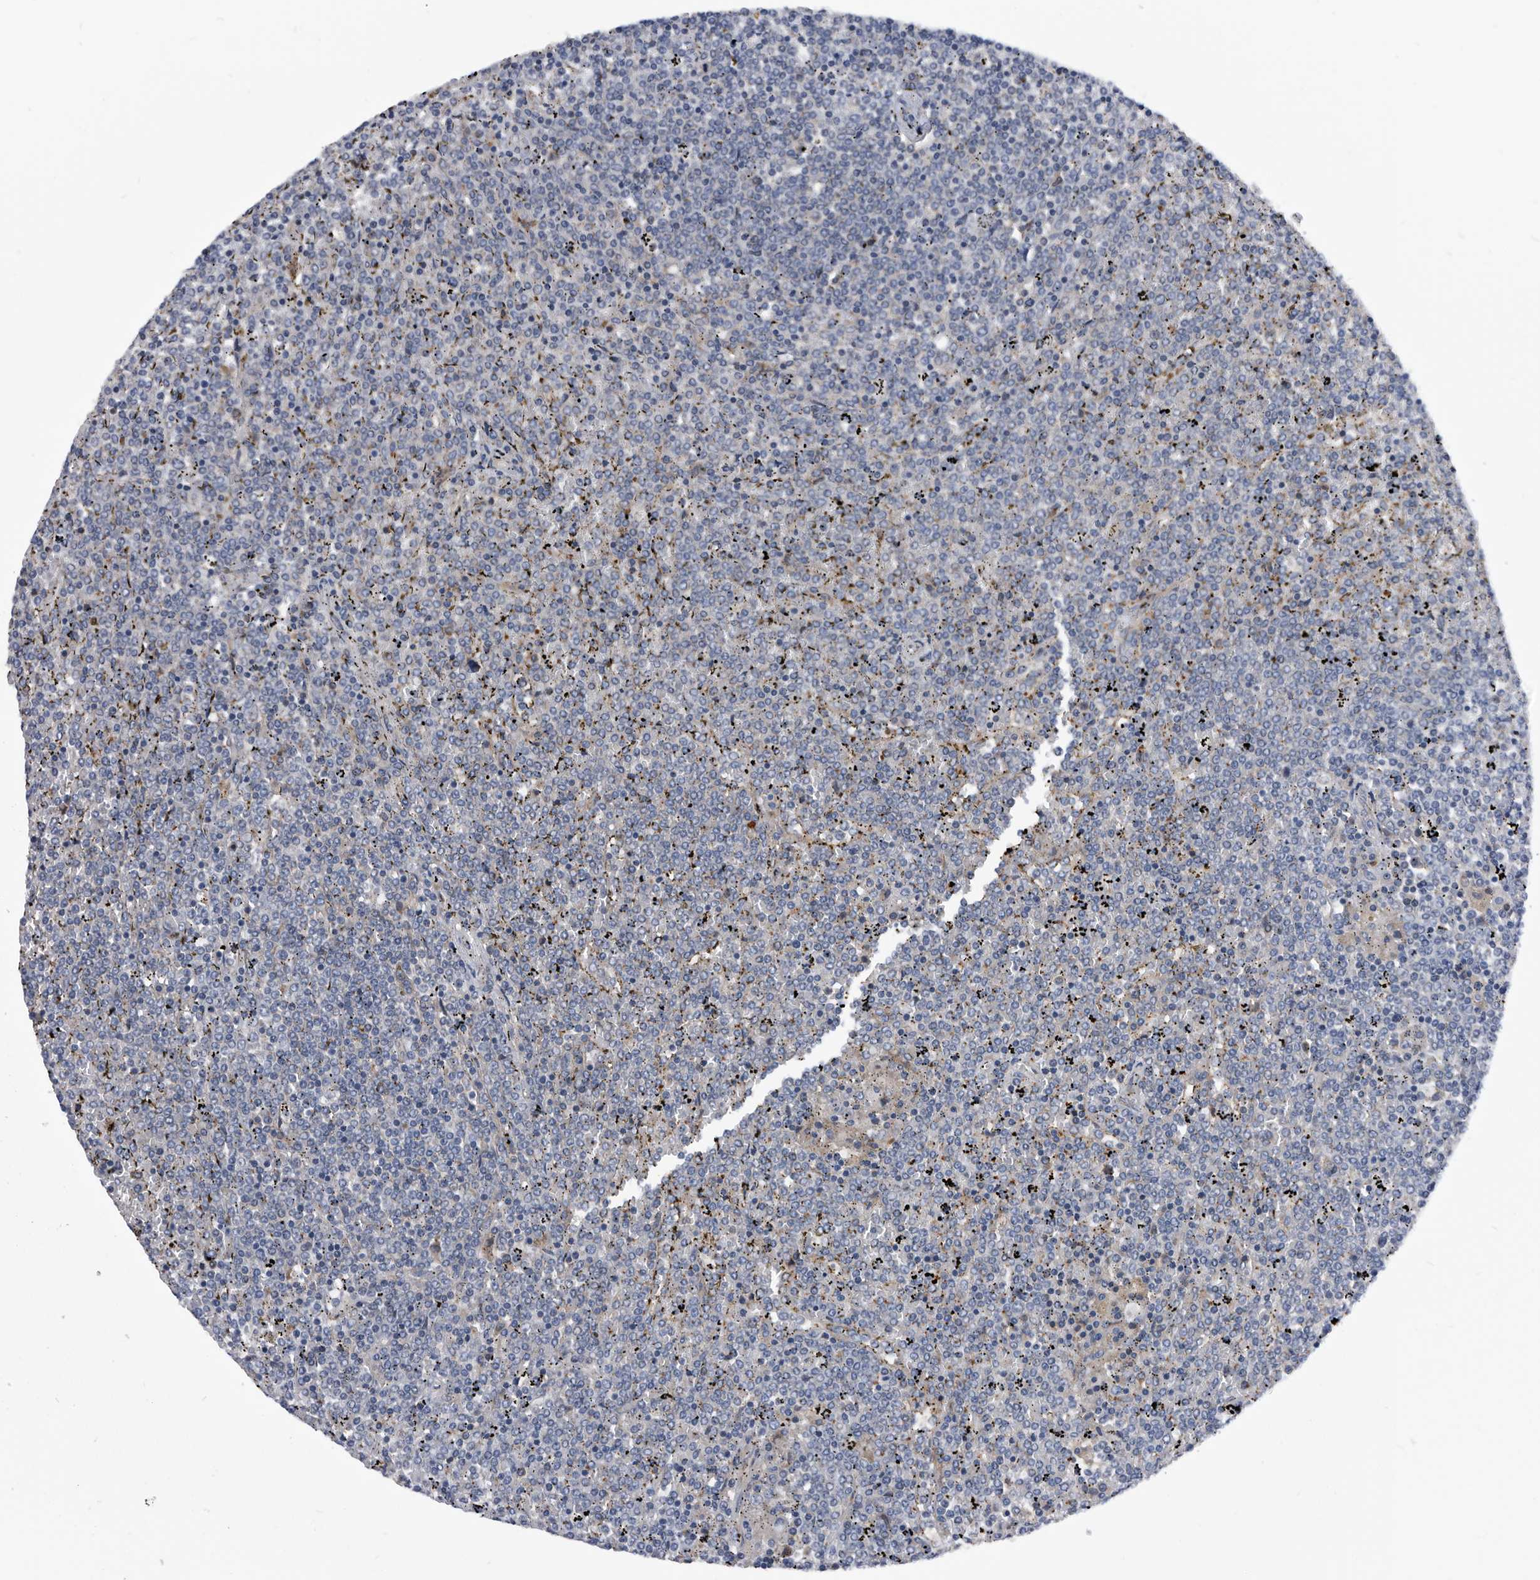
{"staining": {"intensity": "negative", "quantity": "none", "location": "none"}, "tissue": "lymphoma", "cell_type": "Tumor cells", "image_type": "cancer", "snomed": [{"axis": "morphology", "description": "Malignant lymphoma, non-Hodgkin's type, Low grade"}, {"axis": "topography", "description": "Spleen"}], "caption": "Image shows no protein staining in tumor cells of lymphoma tissue. The staining is performed using DAB (3,3'-diaminobenzidine) brown chromogen with nuclei counter-stained in using hematoxylin.", "gene": "BAIAP3", "patient": {"sex": "female", "age": 19}}